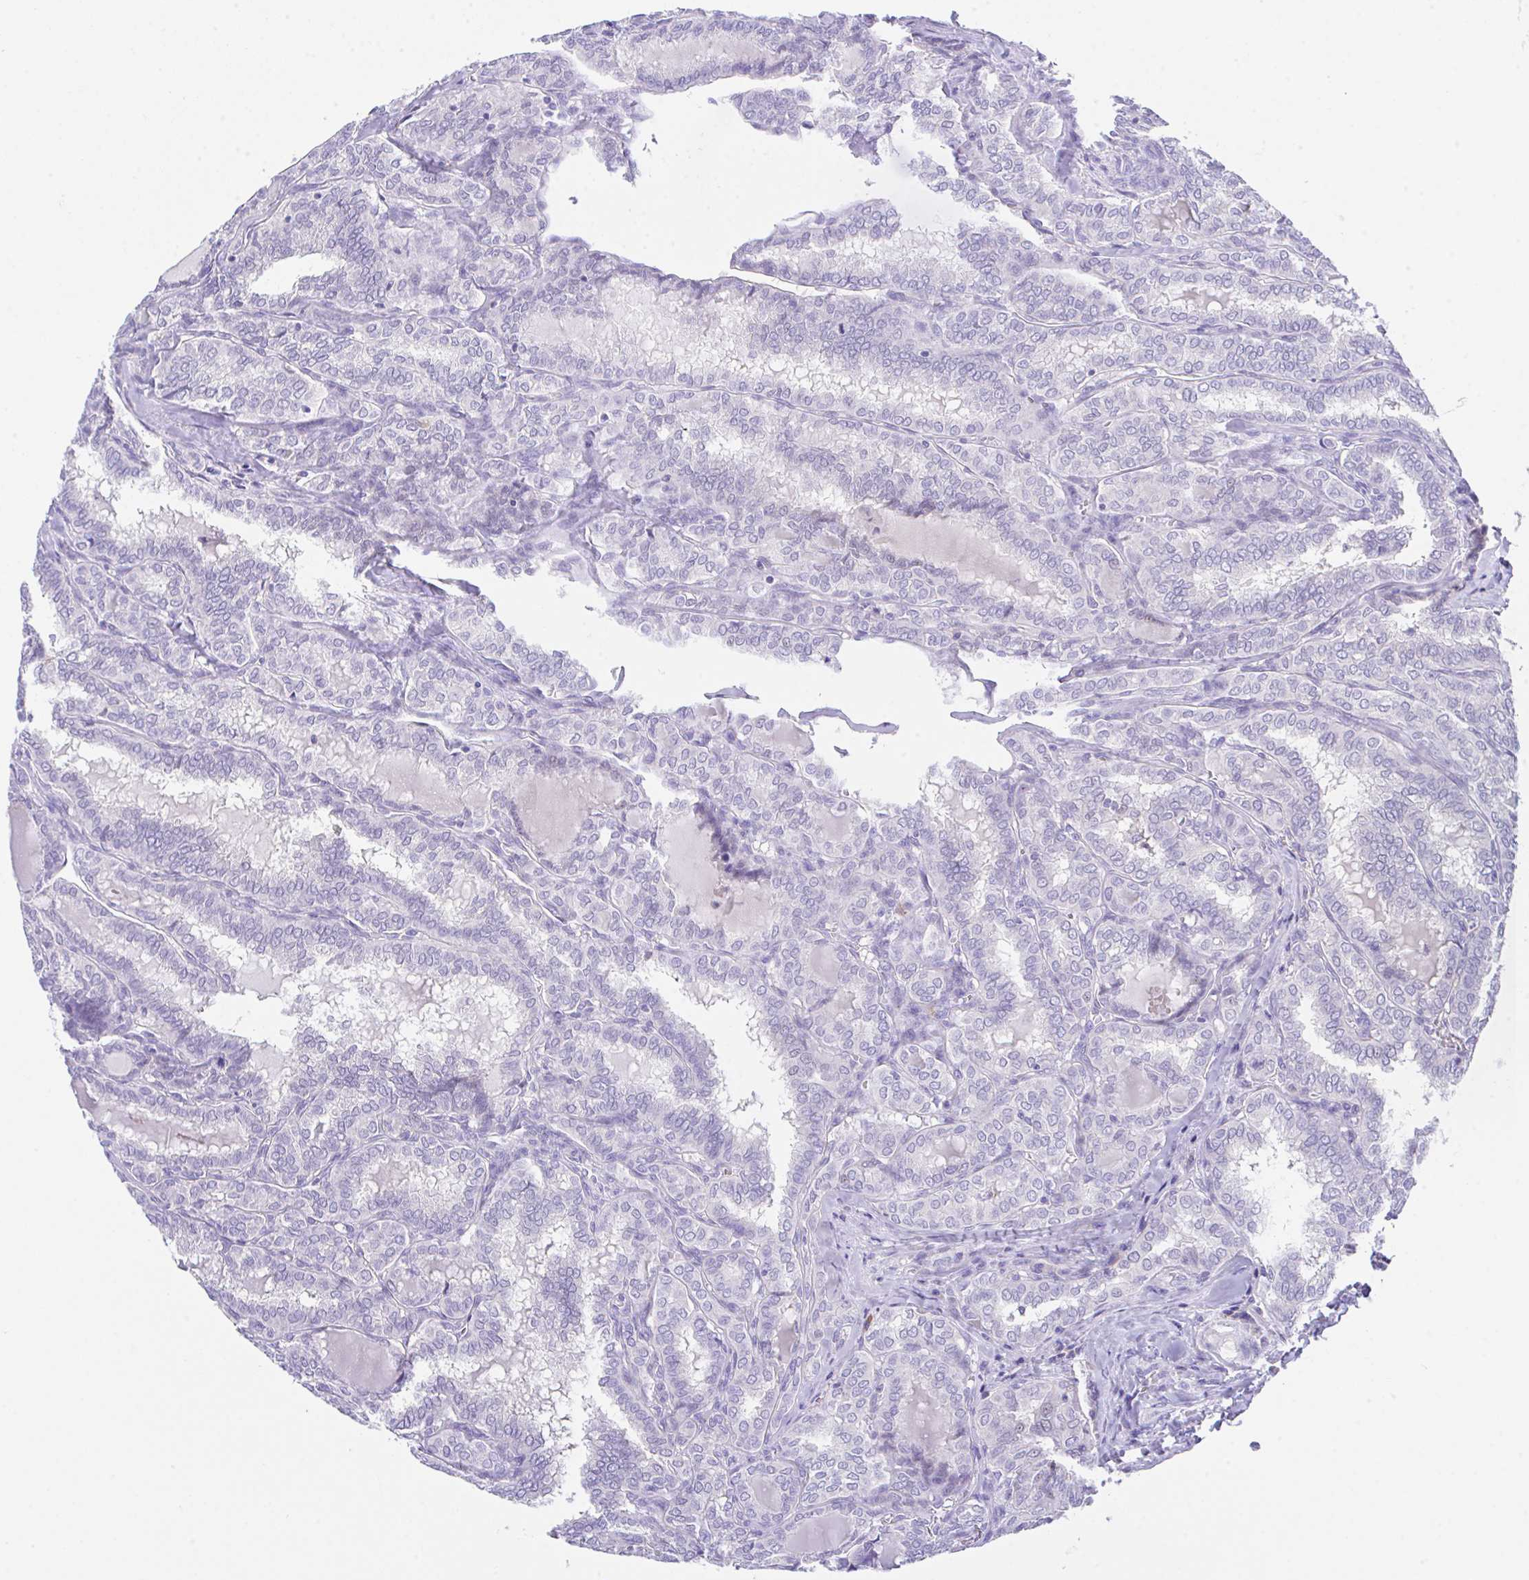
{"staining": {"intensity": "negative", "quantity": "none", "location": "none"}, "tissue": "thyroid cancer", "cell_type": "Tumor cells", "image_type": "cancer", "snomed": [{"axis": "morphology", "description": "Papillary adenocarcinoma, NOS"}, {"axis": "topography", "description": "Thyroid gland"}], "caption": "An immunohistochemistry (IHC) image of thyroid cancer (papillary adenocarcinoma) is shown. There is no staining in tumor cells of thyroid cancer (papillary adenocarcinoma).", "gene": "HOXB4", "patient": {"sex": "female", "age": 30}}